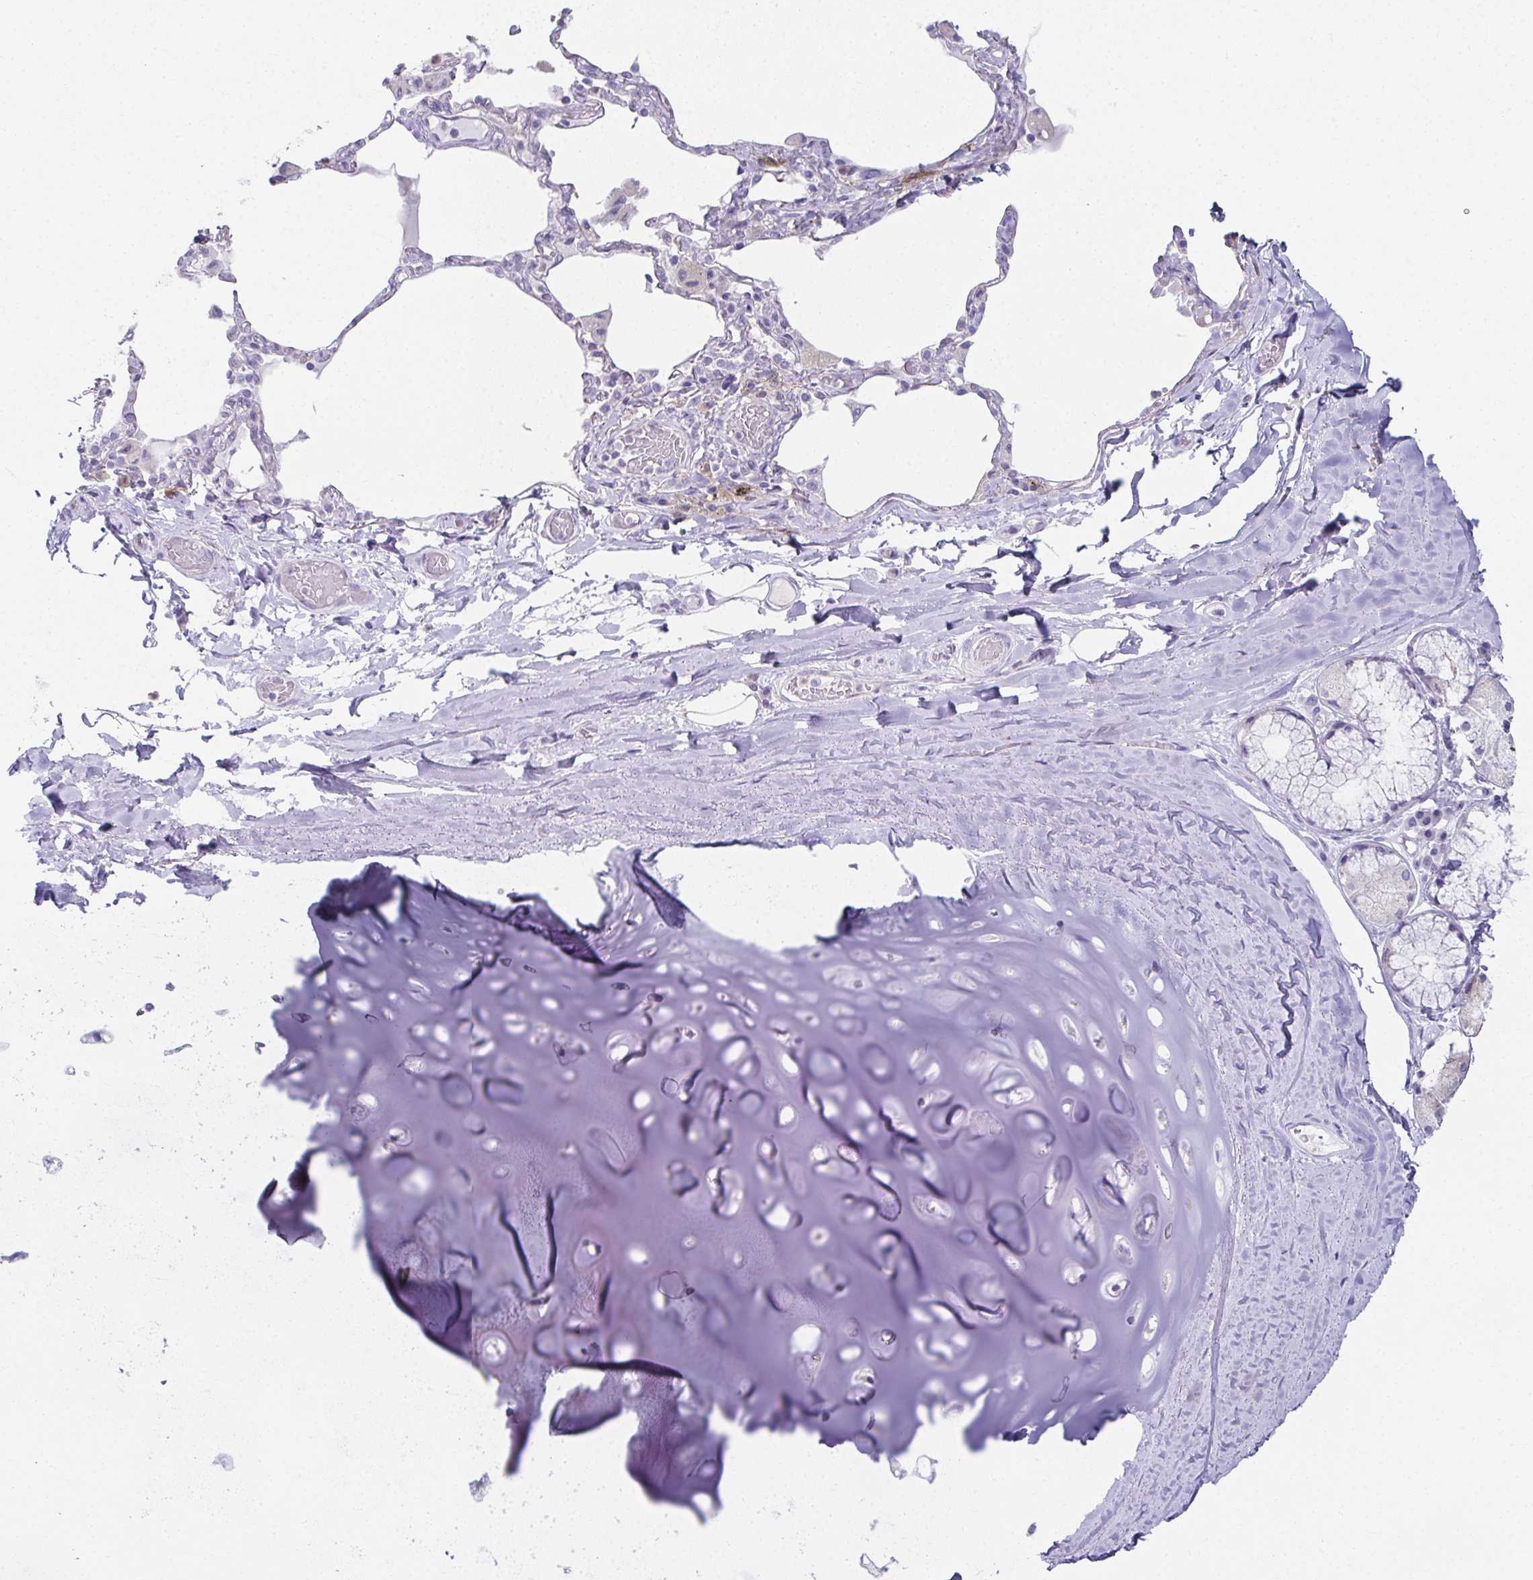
{"staining": {"intensity": "negative", "quantity": "none", "location": "none"}, "tissue": "adipose tissue", "cell_type": "Adipocytes", "image_type": "normal", "snomed": [{"axis": "morphology", "description": "Normal tissue, NOS"}, {"axis": "topography", "description": "Cartilage tissue"}, {"axis": "topography", "description": "Bronchus"}], "caption": "IHC micrograph of benign human adipose tissue stained for a protein (brown), which exhibits no staining in adipocytes. Brightfield microscopy of immunohistochemistry (IHC) stained with DAB (3,3'-diaminobenzidine) (brown) and hematoxylin (blue), captured at high magnification.", "gene": "RBP1", "patient": {"sex": "male", "age": 64}}